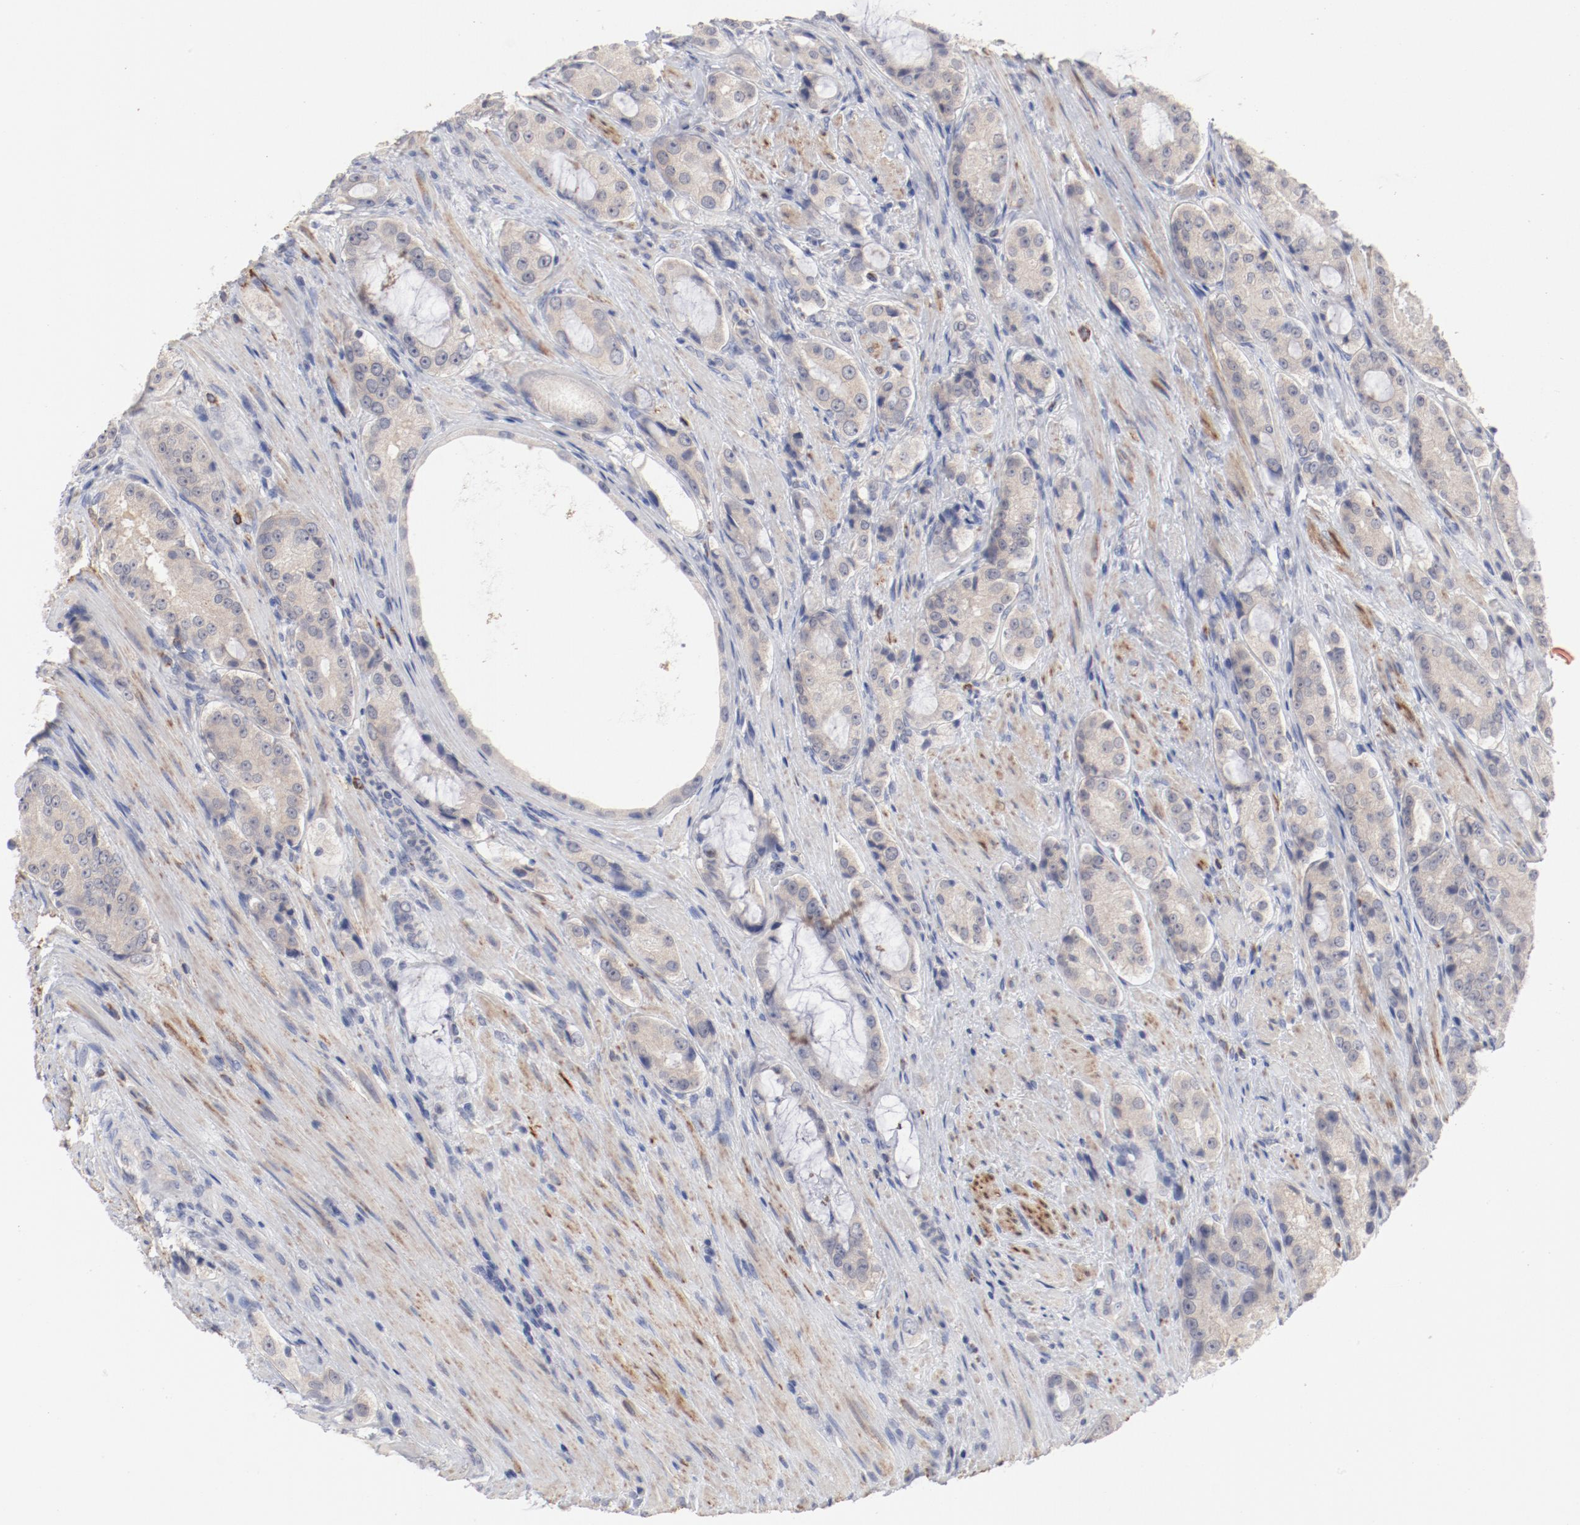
{"staining": {"intensity": "weak", "quantity": "25%-75%", "location": "cytoplasmic/membranous"}, "tissue": "prostate cancer", "cell_type": "Tumor cells", "image_type": "cancer", "snomed": [{"axis": "morphology", "description": "Adenocarcinoma, High grade"}, {"axis": "topography", "description": "Prostate"}], "caption": "A micrograph showing weak cytoplasmic/membranous staining in about 25%-75% of tumor cells in high-grade adenocarcinoma (prostate), as visualized by brown immunohistochemical staining.", "gene": "SH3BGR", "patient": {"sex": "male", "age": 72}}